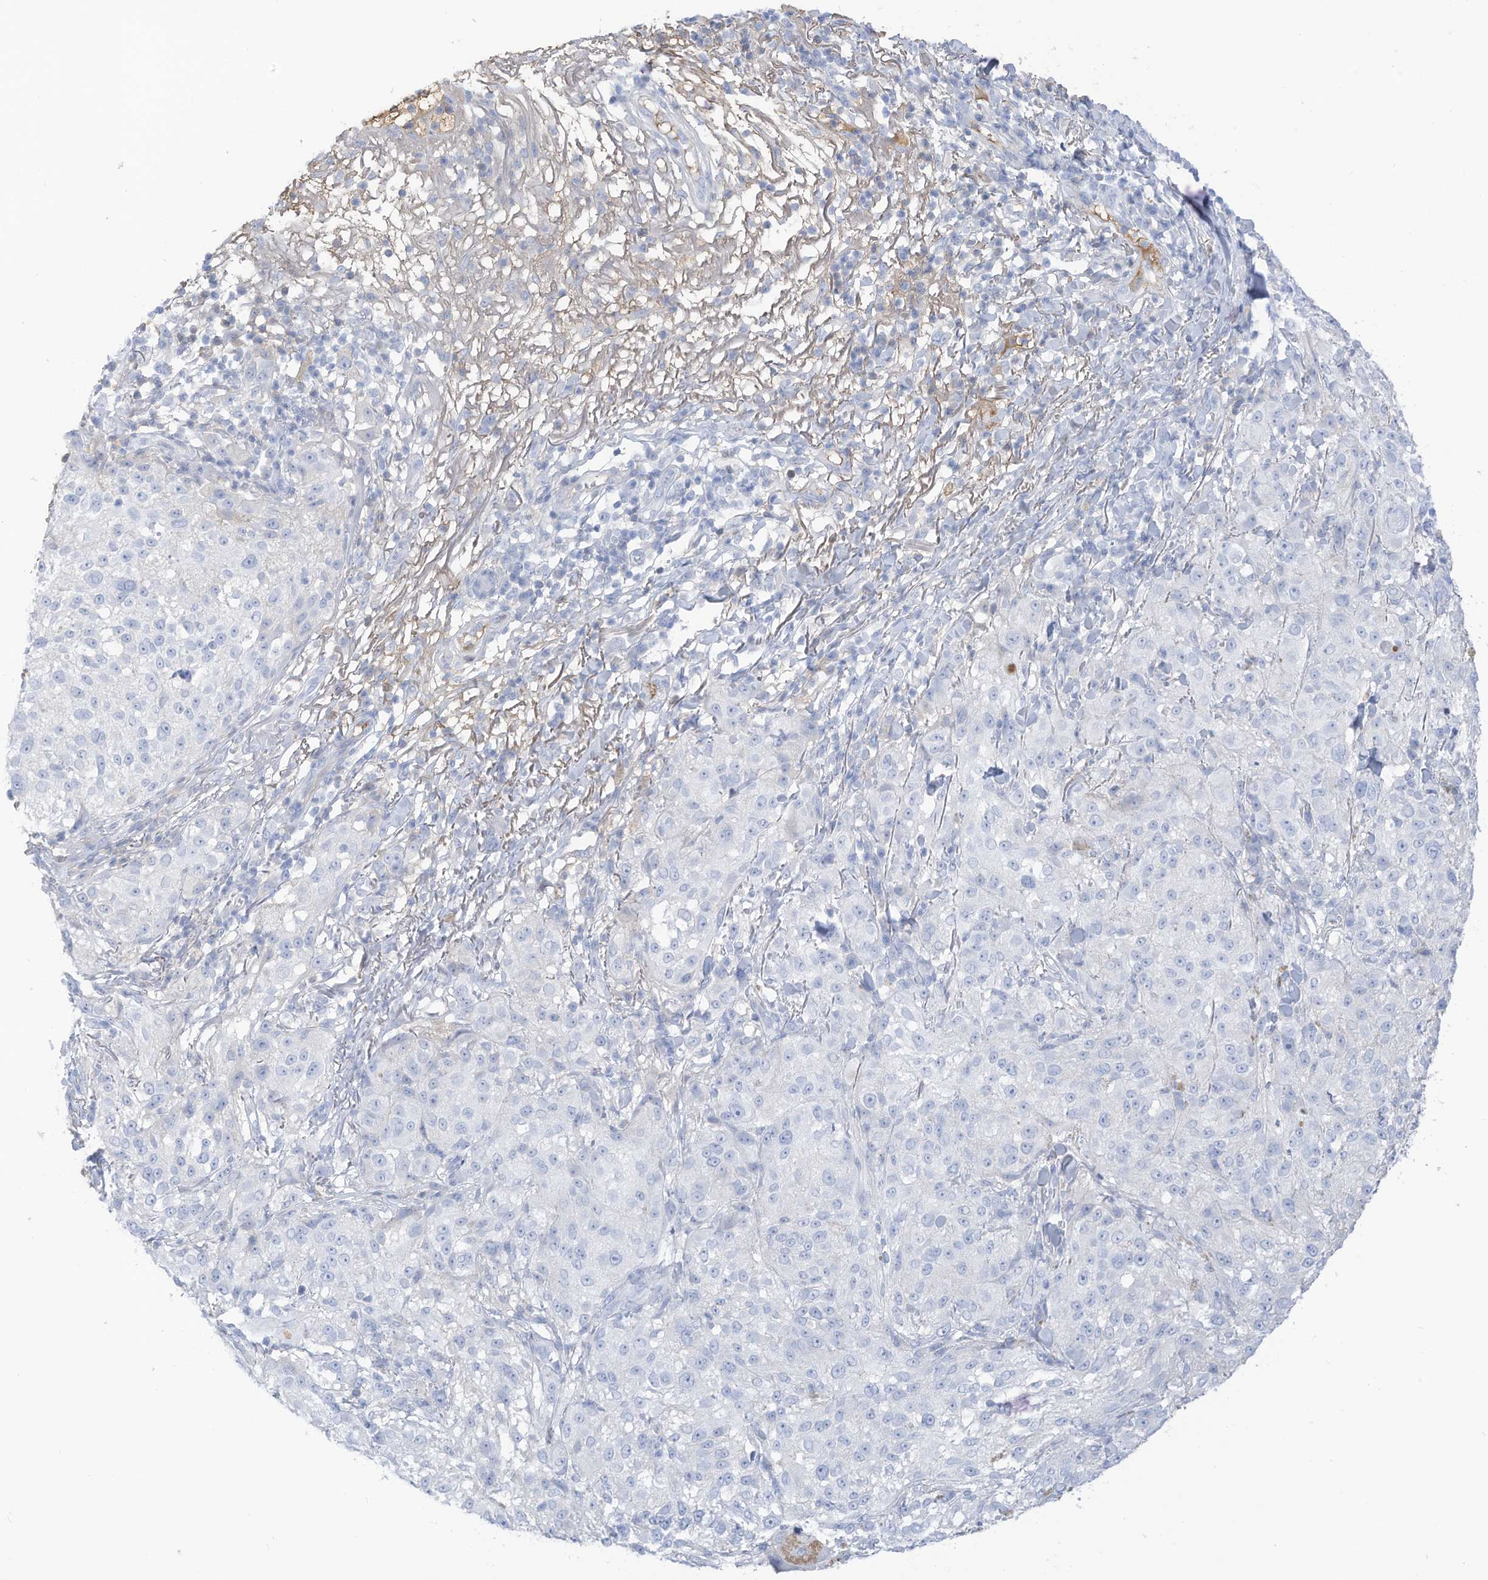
{"staining": {"intensity": "negative", "quantity": "none", "location": "none"}, "tissue": "melanoma", "cell_type": "Tumor cells", "image_type": "cancer", "snomed": [{"axis": "morphology", "description": "Necrosis, NOS"}, {"axis": "morphology", "description": "Malignant melanoma, NOS"}, {"axis": "topography", "description": "Skin"}], "caption": "DAB (3,3'-diaminobenzidine) immunohistochemical staining of malignant melanoma exhibits no significant staining in tumor cells.", "gene": "HSD17B13", "patient": {"sex": "female", "age": 87}}